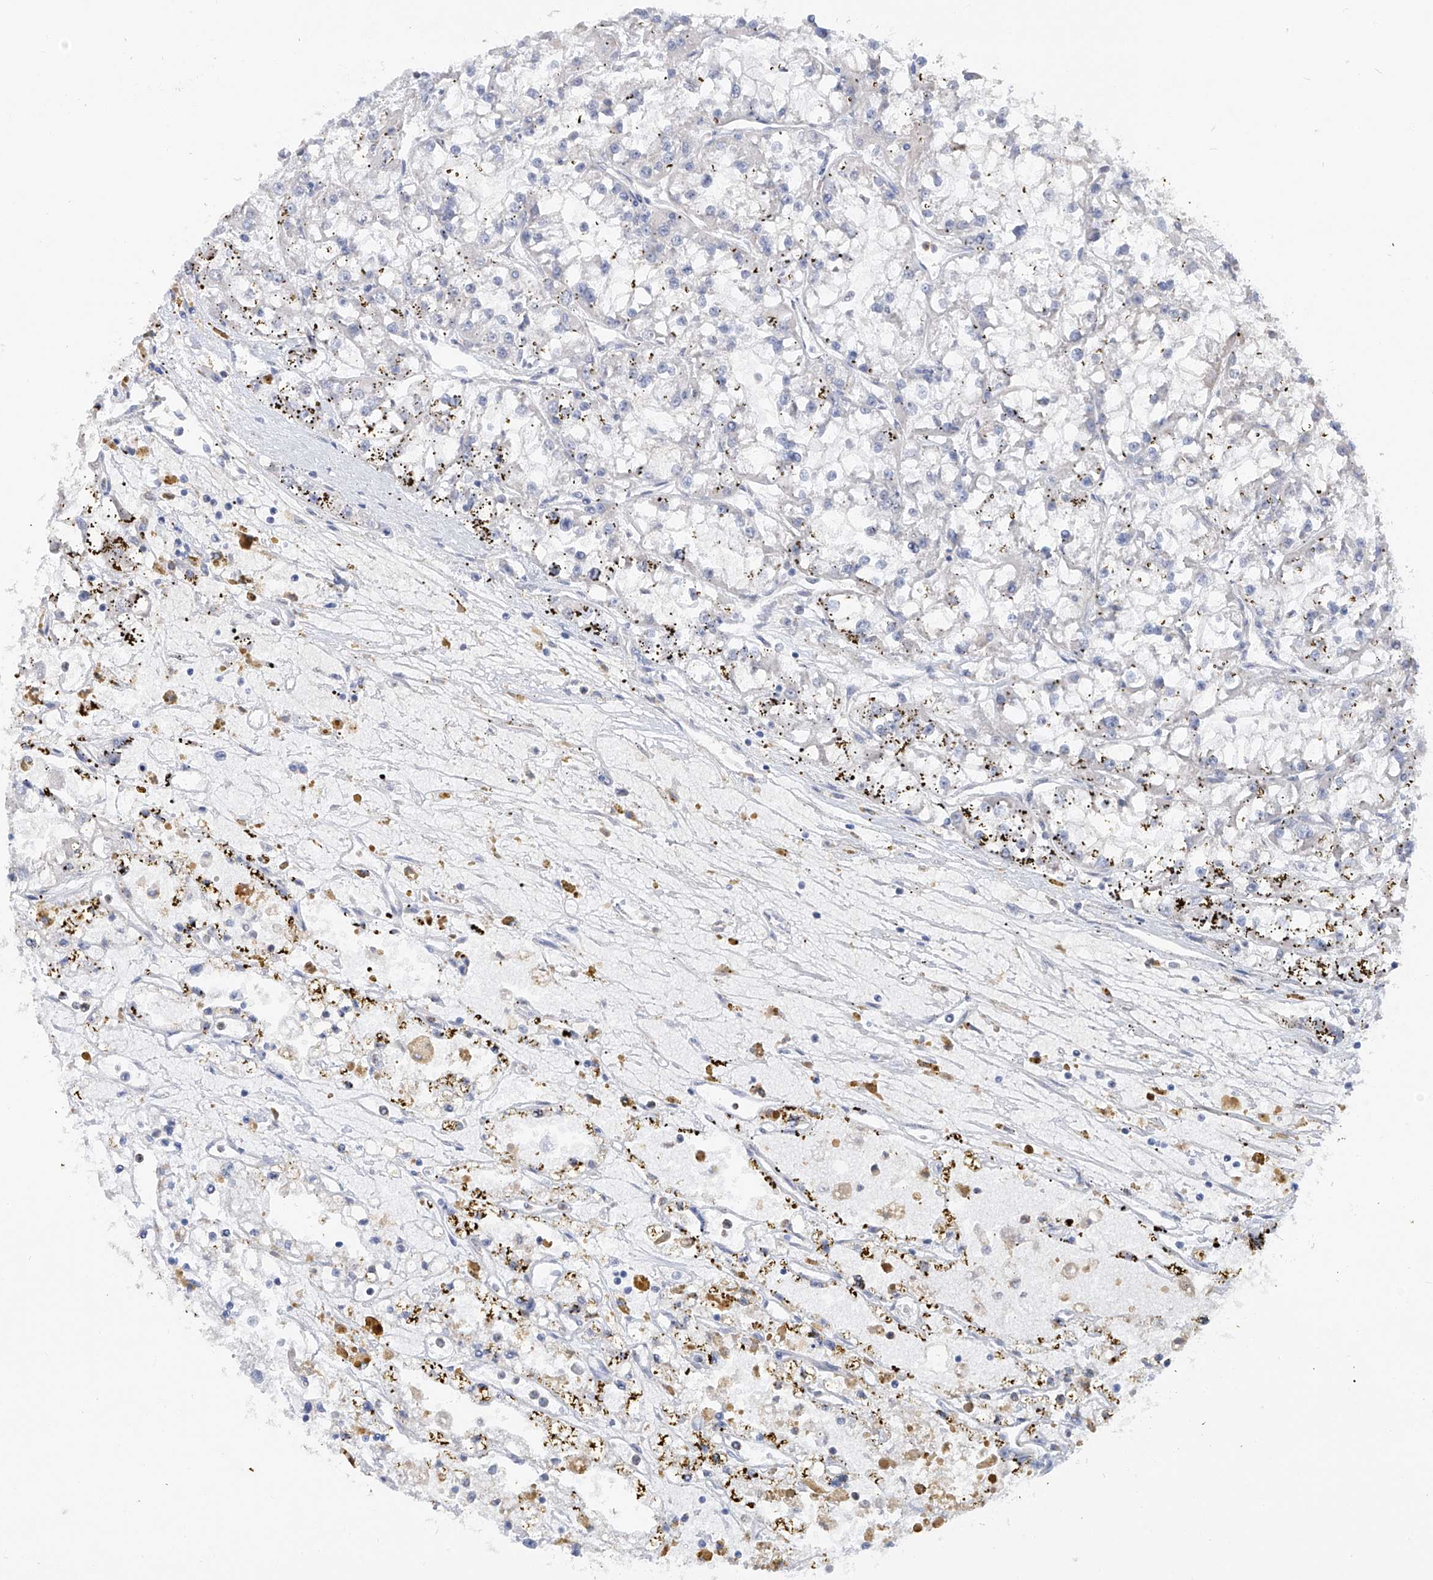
{"staining": {"intensity": "negative", "quantity": "none", "location": "none"}, "tissue": "renal cancer", "cell_type": "Tumor cells", "image_type": "cancer", "snomed": [{"axis": "morphology", "description": "Adenocarcinoma, NOS"}, {"axis": "topography", "description": "Kidney"}], "caption": "This is a histopathology image of immunohistochemistry (IHC) staining of adenocarcinoma (renal), which shows no staining in tumor cells. (DAB immunohistochemistry (IHC) visualized using brightfield microscopy, high magnification).", "gene": "PHF20", "patient": {"sex": "female", "age": 52}}